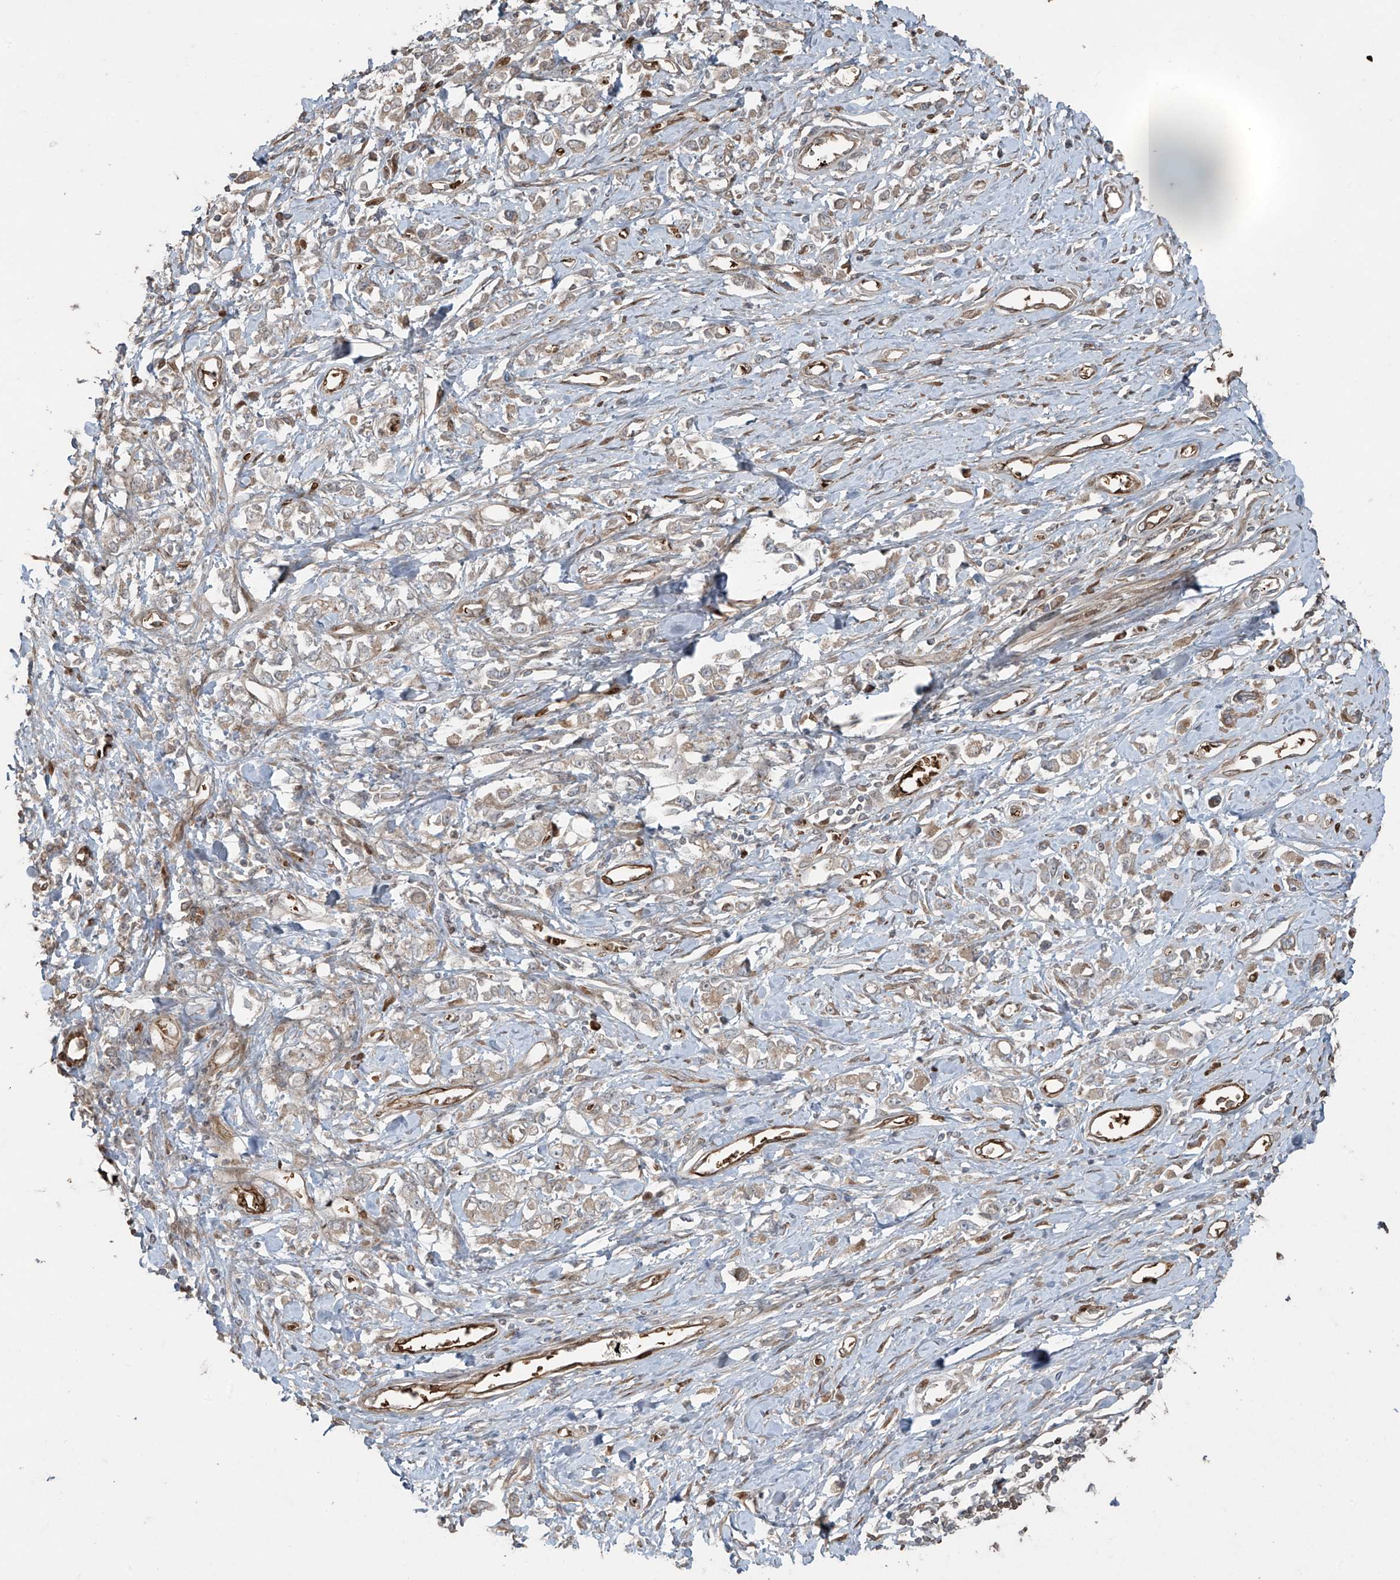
{"staining": {"intensity": "weak", "quantity": "<25%", "location": "cytoplasmic/membranous"}, "tissue": "stomach cancer", "cell_type": "Tumor cells", "image_type": "cancer", "snomed": [{"axis": "morphology", "description": "Adenocarcinoma, NOS"}, {"axis": "topography", "description": "Stomach"}], "caption": "This histopathology image is of stomach cancer (adenocarcinoma) stained with immunohistochemistry (IHC) to label a protein in brown with the nuclei are counter-stained blue. There is no positivity in tumor cells.", "gene": "TTC22", "patient": {"sex": "female", "age": 76}}